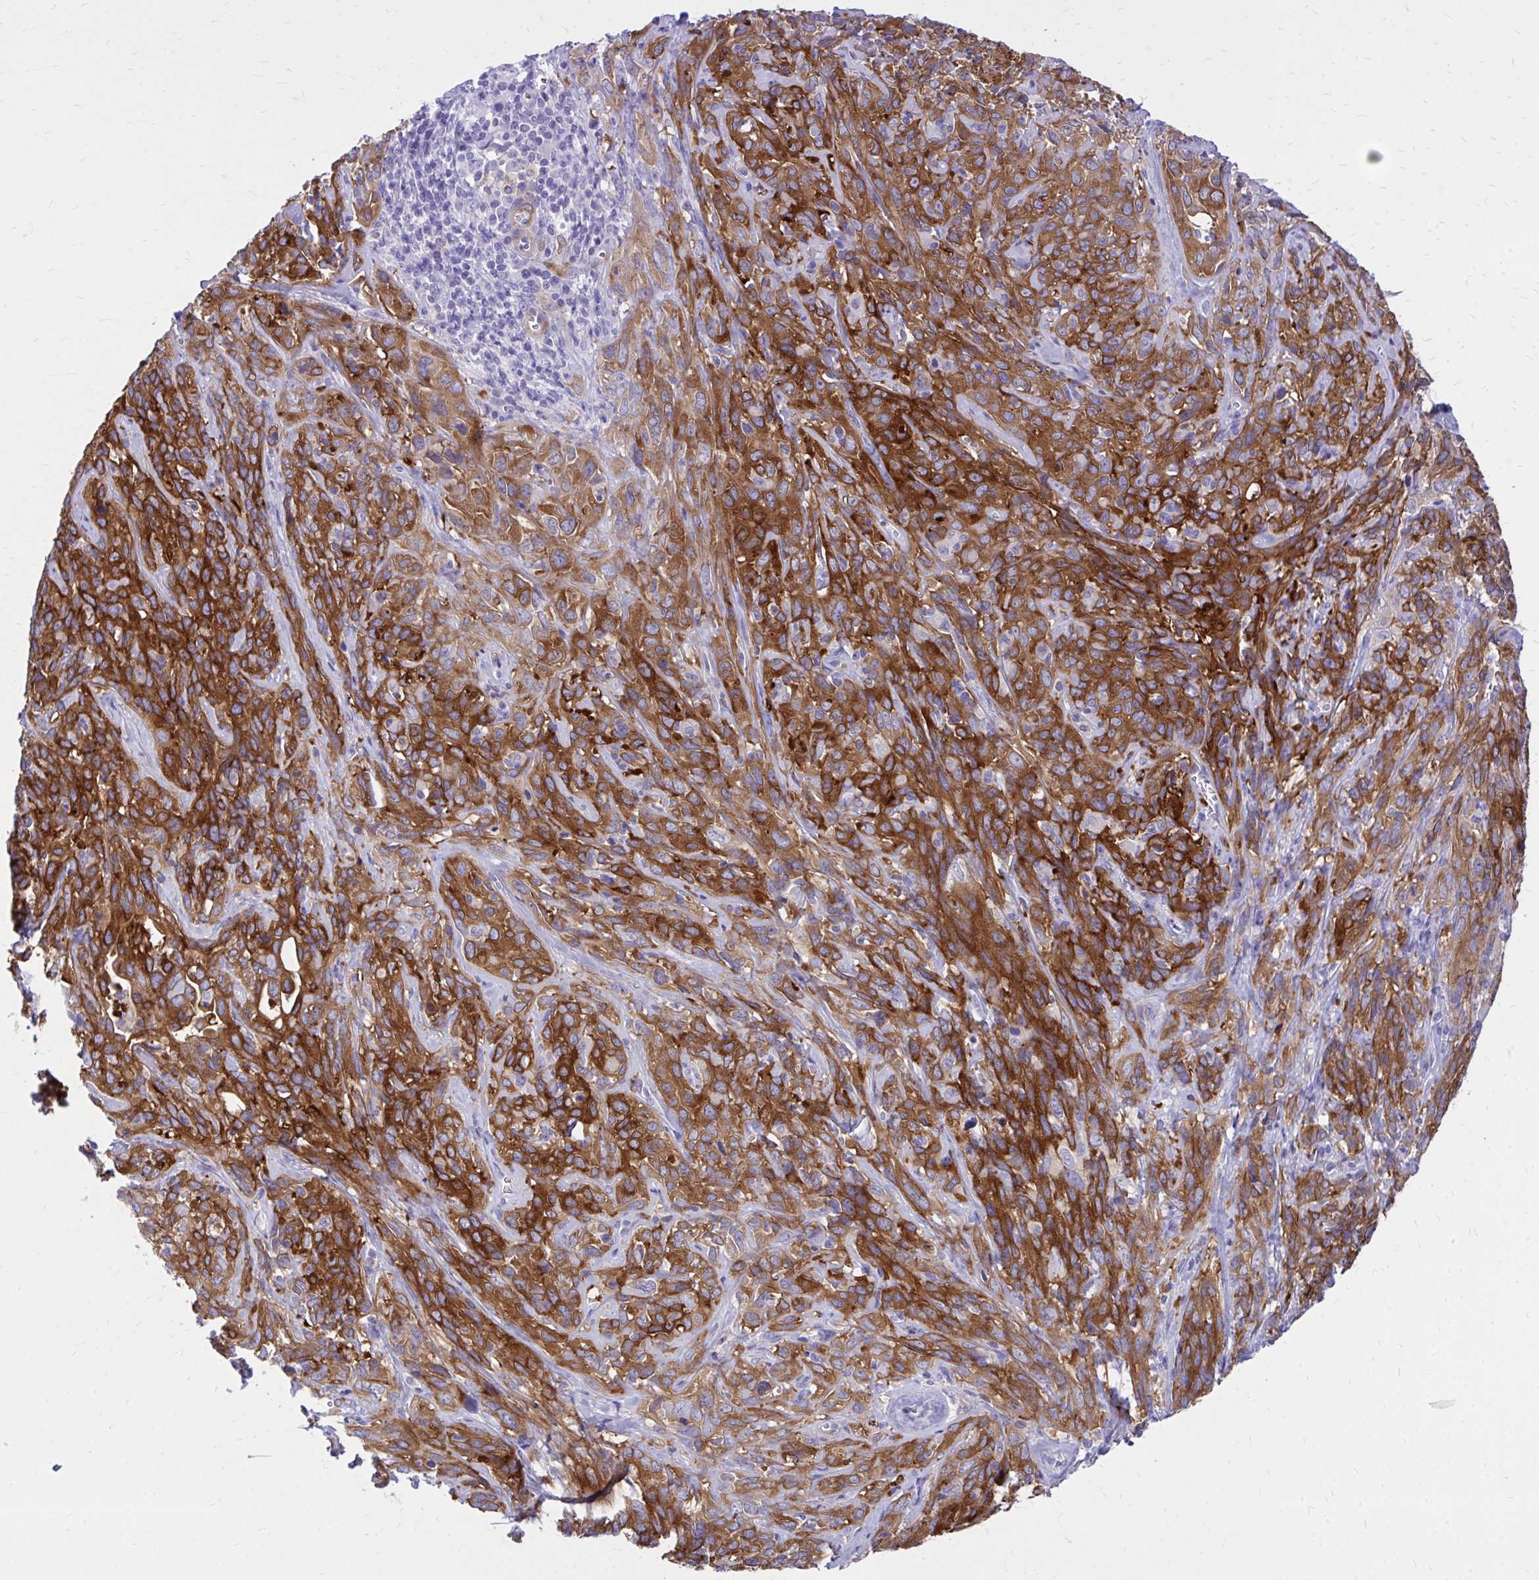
{"staining": {"intensity": "strong", "quantity": ">75%", "location": "cytoplasmic/membranous"}, "tissue": "cervical cancer", "cell_type": "Tumor cells", "image_type": "cancer", "snomed": [{"axis": "morphology", "description": "Normal tissue, NOS"}, {"axis": "morphology", "description": "Squamous cell carcinoma, NOS"}, {"axis": "topography", "description": "Cervix"}], "caption": "This is an image of immunohistochemistry (IHC) staining of cervical squamous cell carcinoma, which shows strong positivity in the cytoplasmic/membranous of tumor cells.", "gene": "EPB41L1", "patient": {"sex": "female", "age": 51}}